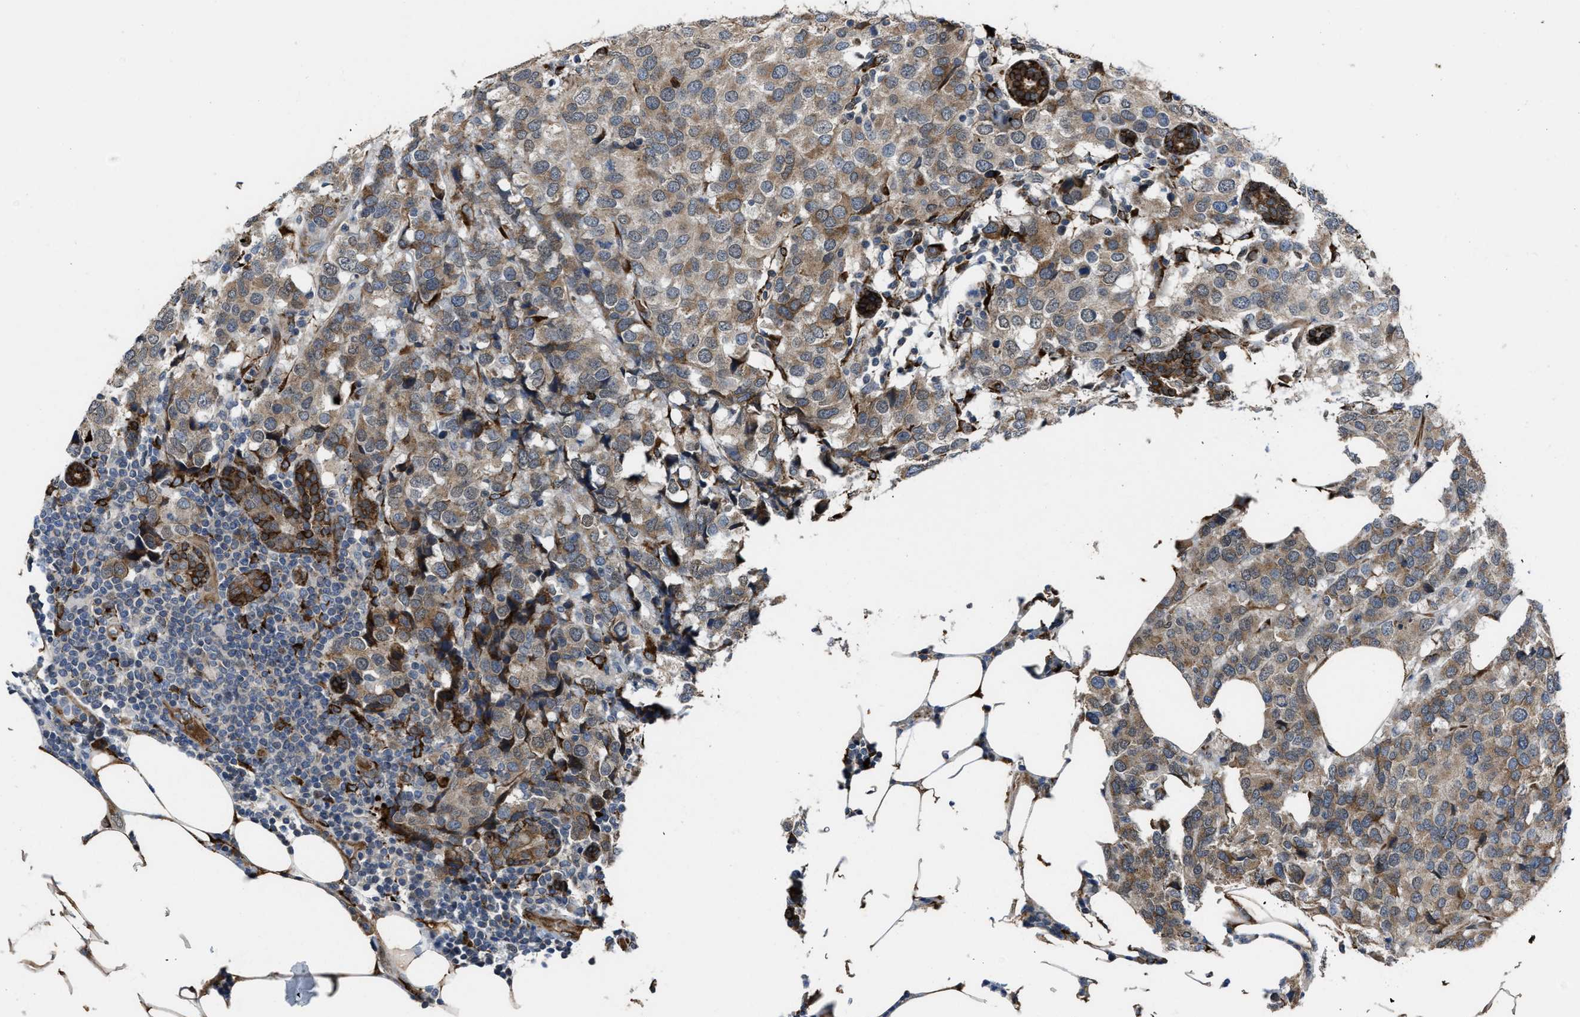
{"staining": {"intensity": "moderate", "quantity": ">75%", "location": "cytoplasmic/membranous"}, "tissue": "breast cancer", "cell_type": "Tumor cells", "image_type": "cancer", "snomed": [{"axis": "morphology", "description": "Lobular carcinoma"}, {"axis": "topography", "description": "Breast"}], "caption": "Immunohistochemistry of lobular carcinoma (breast) exhibits medium levels of moderate cytoplasmic/membranous positivity in approximately >75% of tumor cells.", "gene": "SELENOM", "patient": {"sex": "female", "age": 59}}